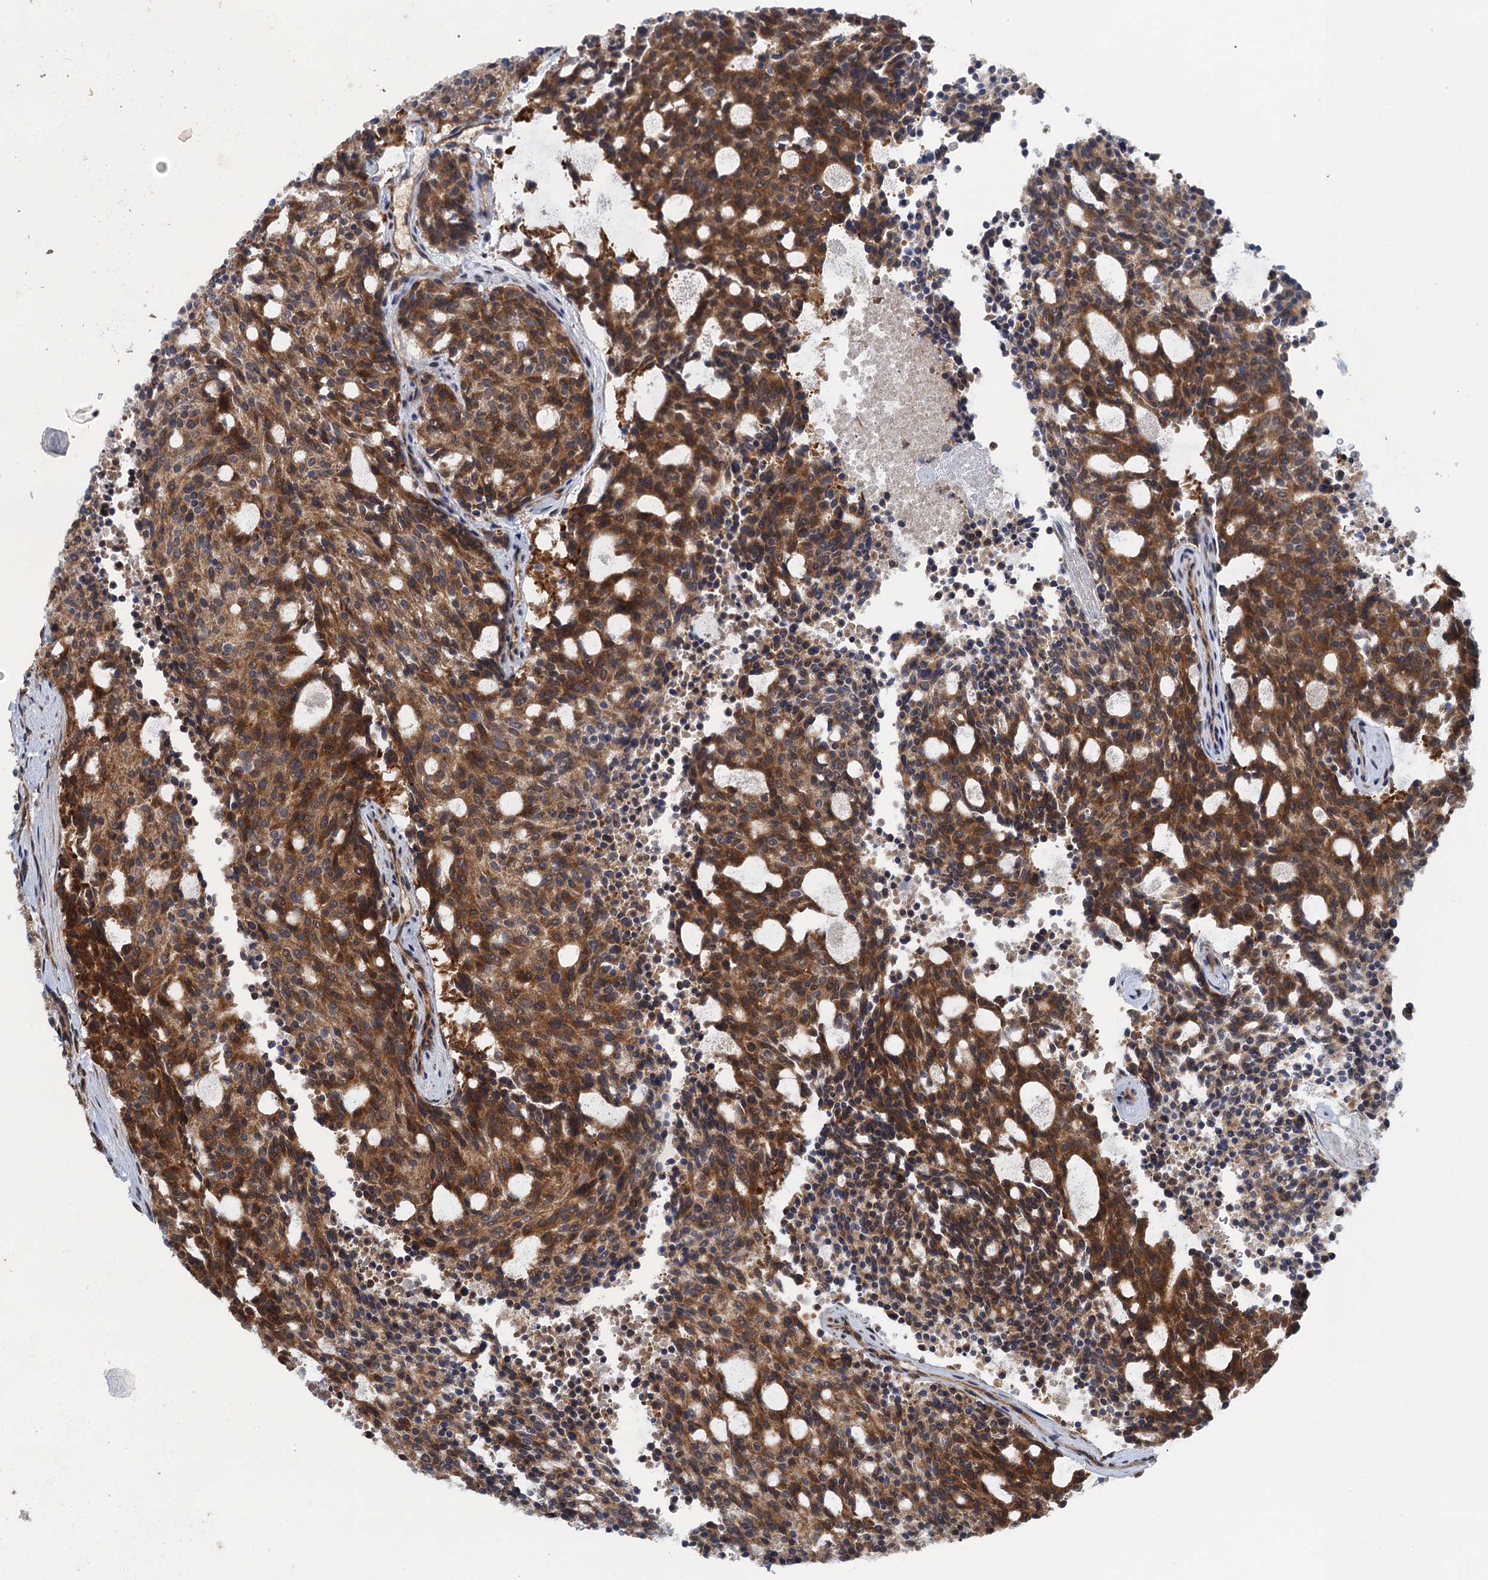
{"staining": {"intensity": "strong", "quantity": ">75%", "location": "cytoplasmic/membranous"}, "tissue": "carcinoid", "cell_type": "Tumor cells", "image_type": "cancer", "snomed": [{"axis": "morphology", "description": "Carcinoid, malignant, NOS"}, {"axis": "topography", "description": "Pancreas"}], "caption": "The immunohistochemical stain labels strong cytoplasmic/membranous positivity in tumor cells of carcinoid (malignant) tissue.", "gene": "MDM1", "patient": {"sex": "female", "age": 54}}